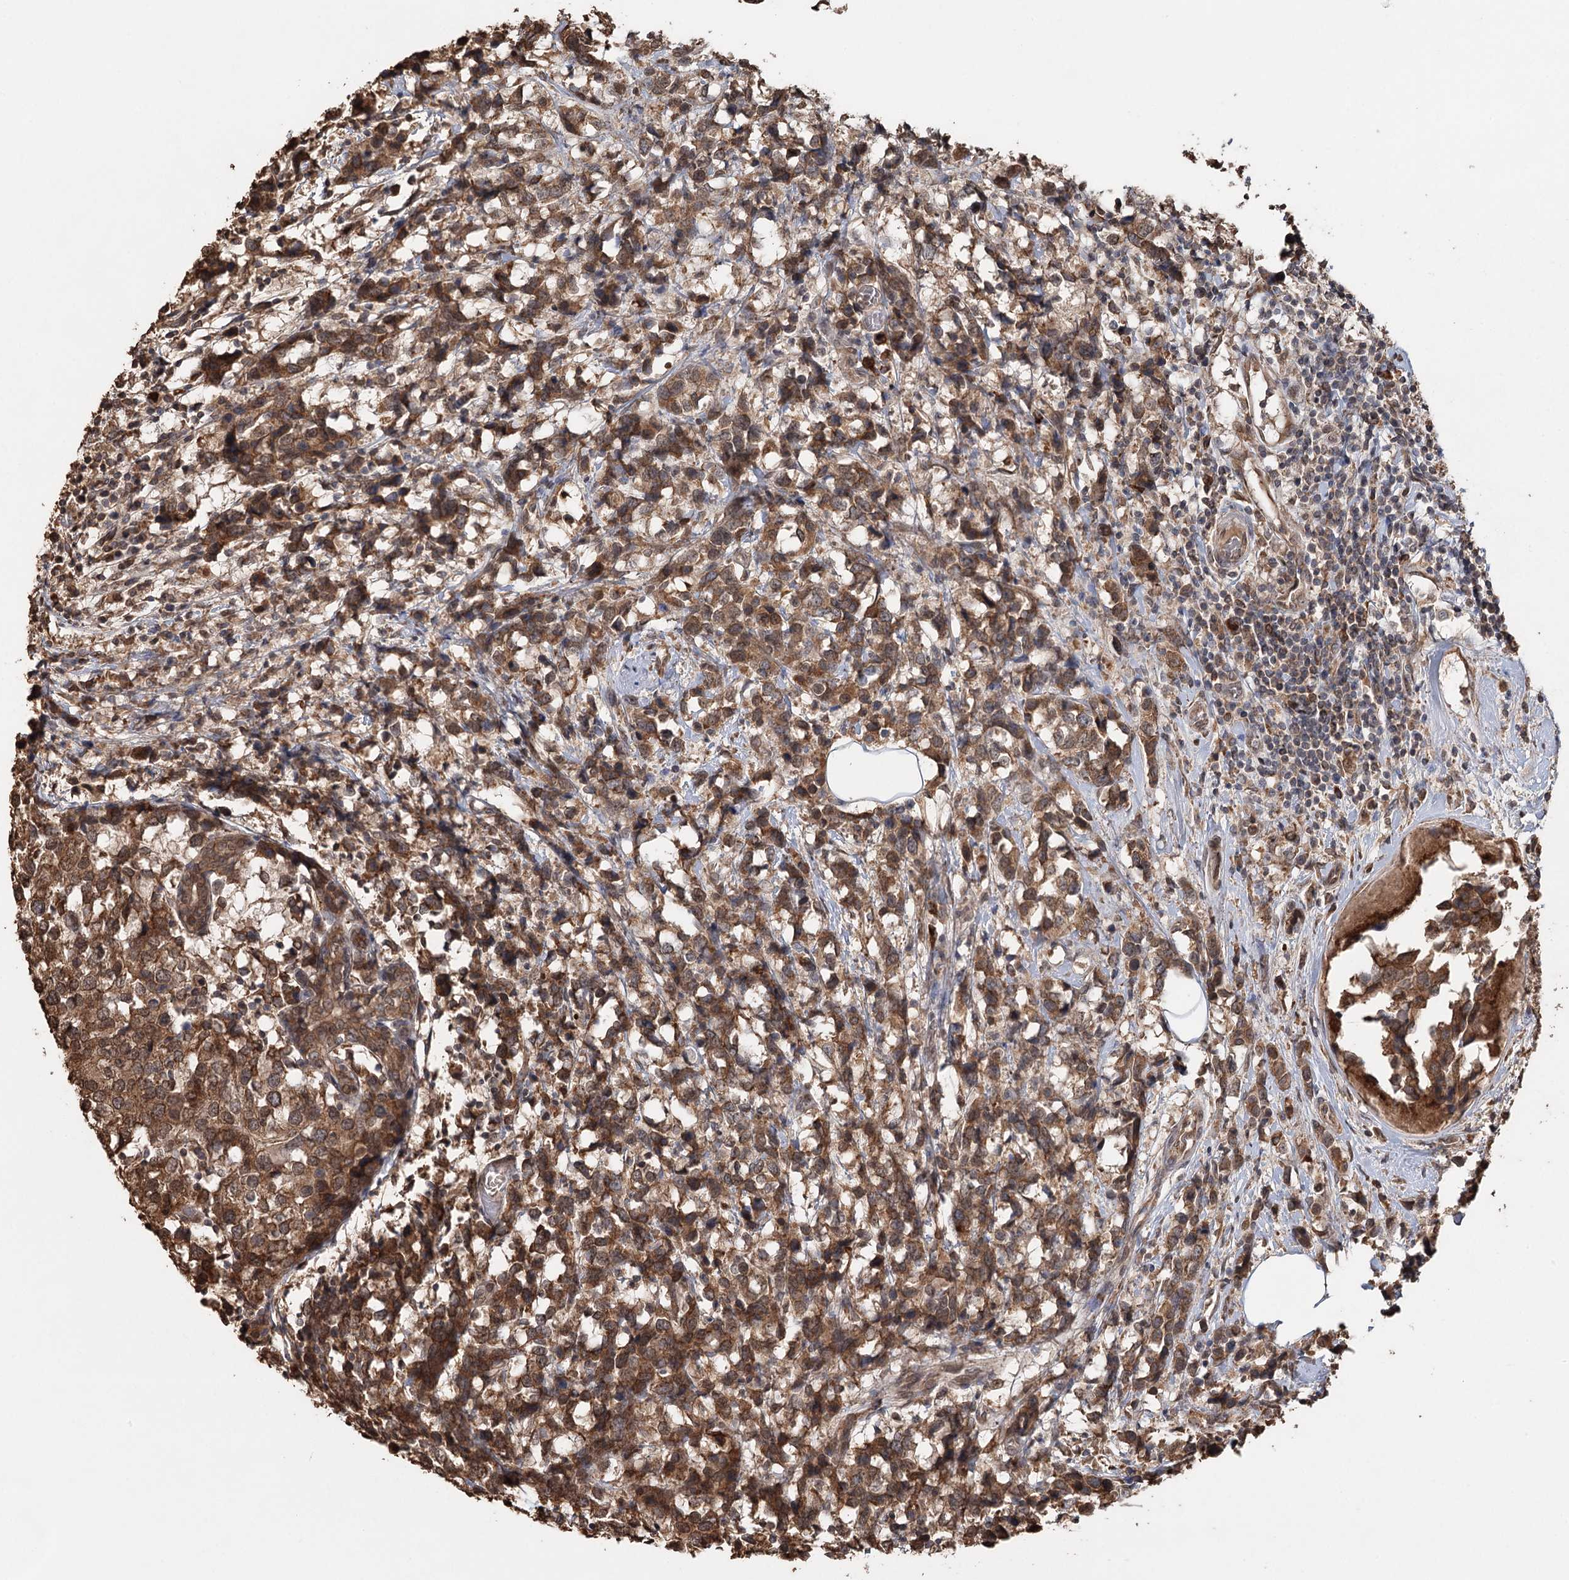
{"staining": {"intensity": "moderate", "quantity": ">75%", "location": "cytoplasmic/membranous"}, "tissue": "breast cancer", "cell_type": "Tumor cells", "image_type": "cancer", "snomed": [{"axis": "morphology", "description": "Lobular carcinoma"}, {"axis": "topography", "description": "Breast"}], "caption": "Human breast cancer (lobular carcinoma) stained for a protein (brown) demonstrates moderate cytoplasmic/membranous positive expression in about >75% of tumor cells.", "gene": "SYVN1", "patient": {"sex": "female", "age": 59}}